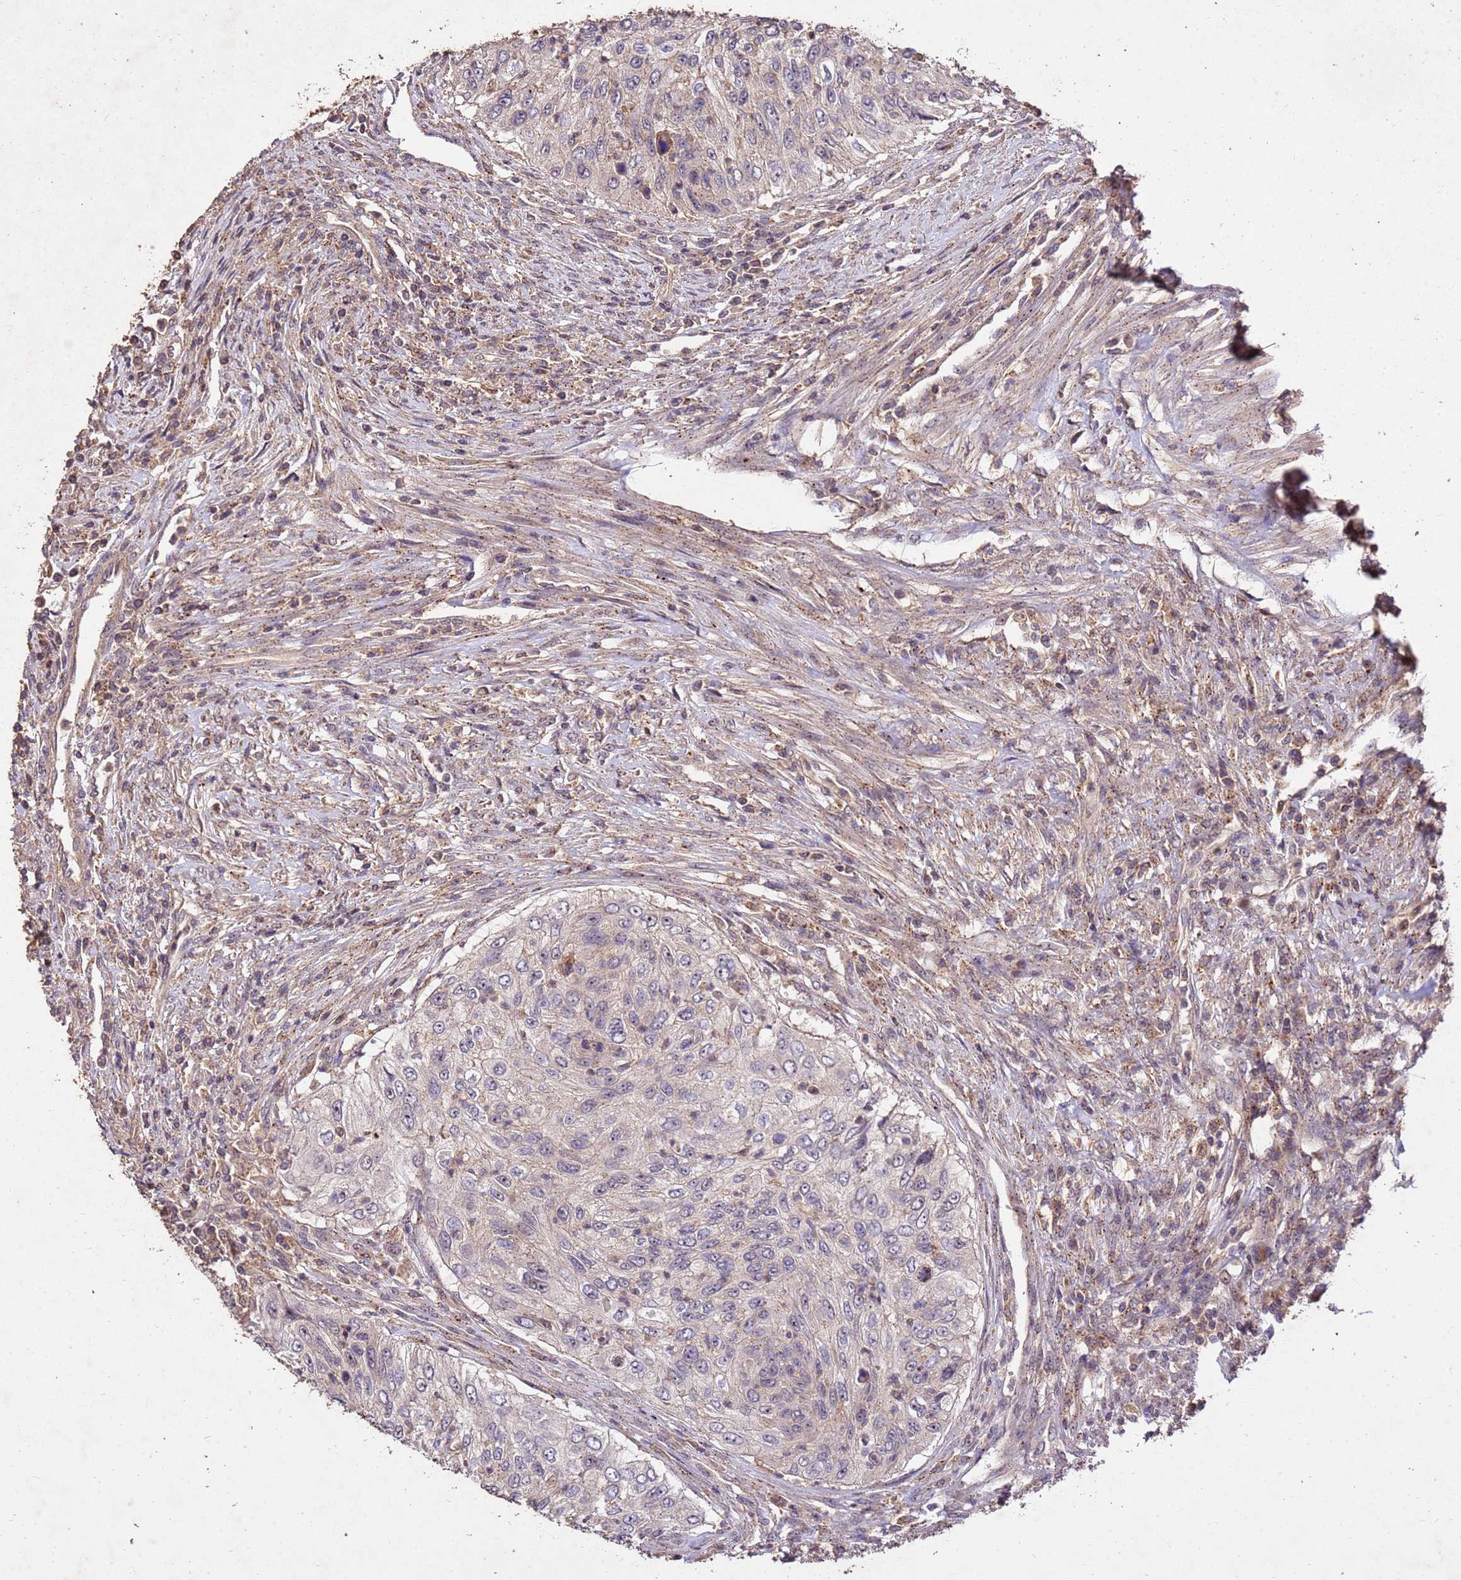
{"staining": {"intensity": "weak", "quantity": "<25%", "location": "cytoplasmic/membranous,nuclear"}, "tissue": "urothelial cancer", "cell_type": "Tumor cells", "image_type": "cancer", "snomed": [{"axis": "morphology", "description": "Urothelial carcinoma, High grade"}, {"axis": "topography", "description": "Urinary bladder"}], "caption": "This is an IHC micrograph of human urothelial cancer. There is no staining in tumor cells.", "gene": "TOR4A", "patient": {"sex": "female", "age": 60}}